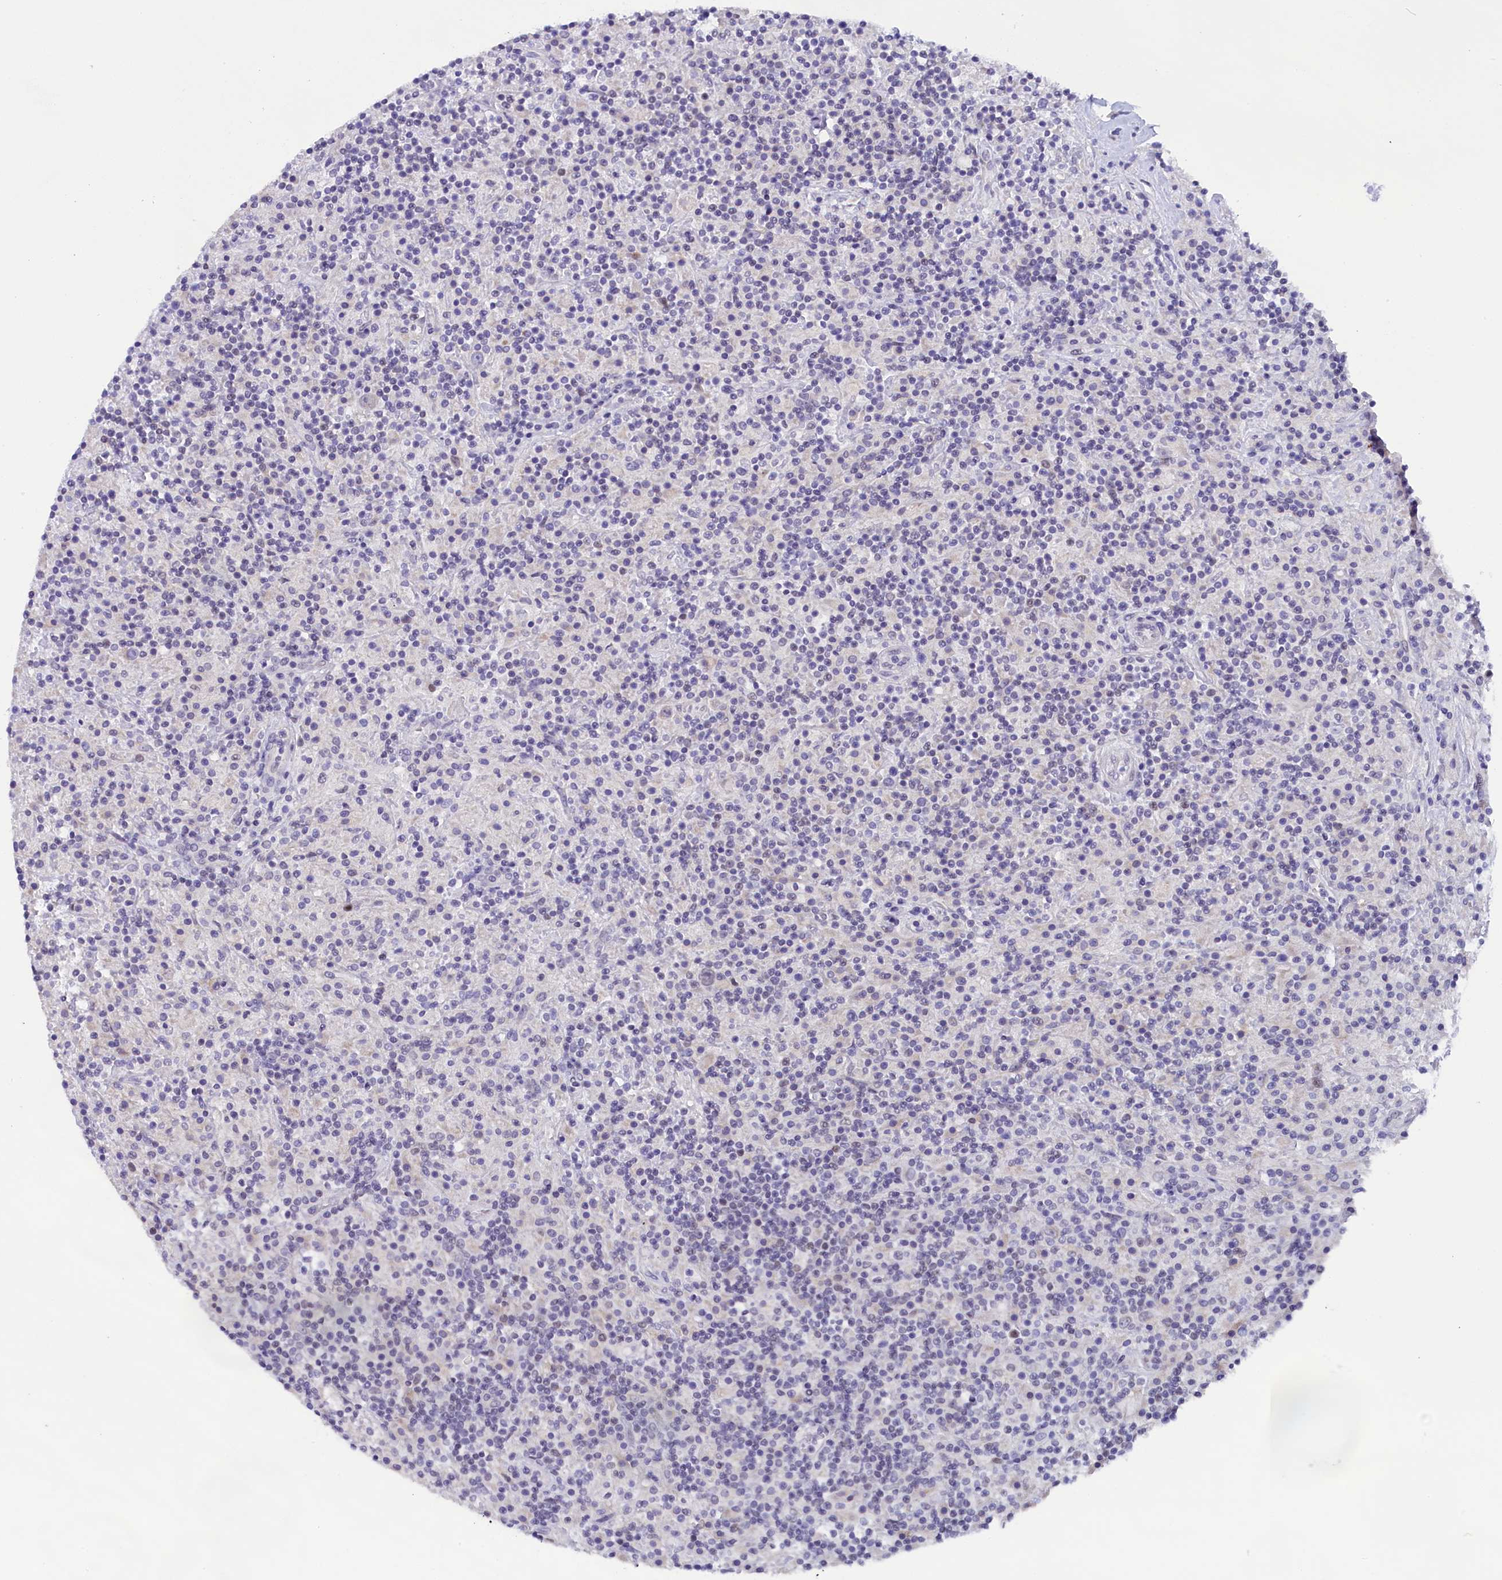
{"staining": {"intensity": "negative", "quantity": "none", "location": "none"}, "tissue": "lymphoma", "cell_type": "Tumor cells", "image_type": "cancer", "snomed": [{"axis": "morphology", "description": "Hodgkin's disease, NOS"}, {"axis": "topography", "description": "Lymph node"}], "caption": "Immunohistochemical staining of lymphoma displays no significant staining in tumor cells. (DAB immunohistochemistry (IHC) visualized using brightfield microscopy, high magnification).", "gene": "OSGEP", "patient": {"sex": "male", "age": 70}}